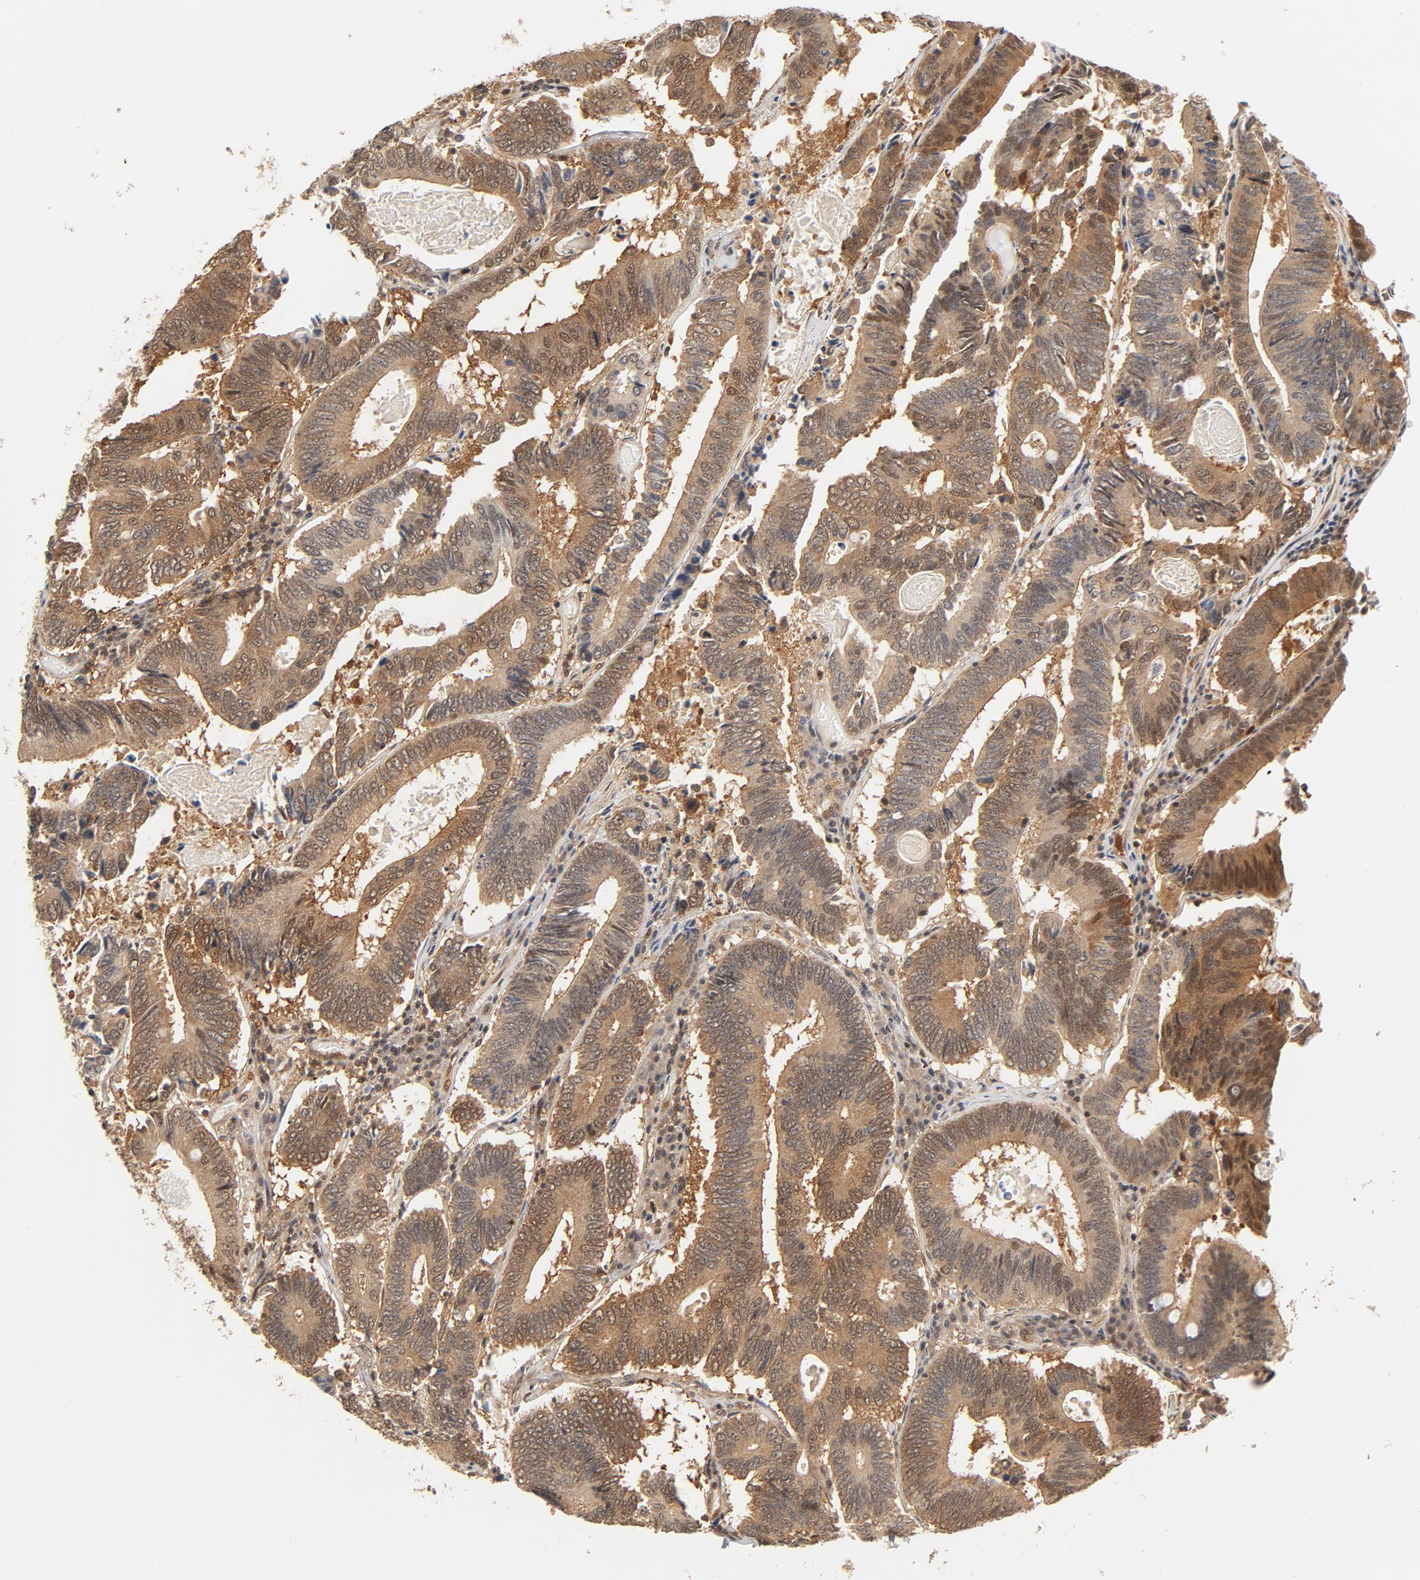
{"staining": {"intensity": "moderate", "quantity": ">75%", "location": "cytoplasmic/membranous,nuclear"}, "tissue": "colorectal cancer", "cell_type": "Tumor cells", "image_type": "cancer", "snomed": [{"axis": "morphology", "description": "Adenocarcinoma, NOS"}, {"axis": "topography", "description": "Colon"}], "caption": "DAB (3,3'-diaminobenzidine) immunohistochemical staining of colorectal cancer (adenocarcinoma) reveals moderate cytoplasmic/membranous and nuclear protein staining in about >75% of tumor cells.", "gene": "CDC37", "patient": {"sex": "female", "age": 78}}